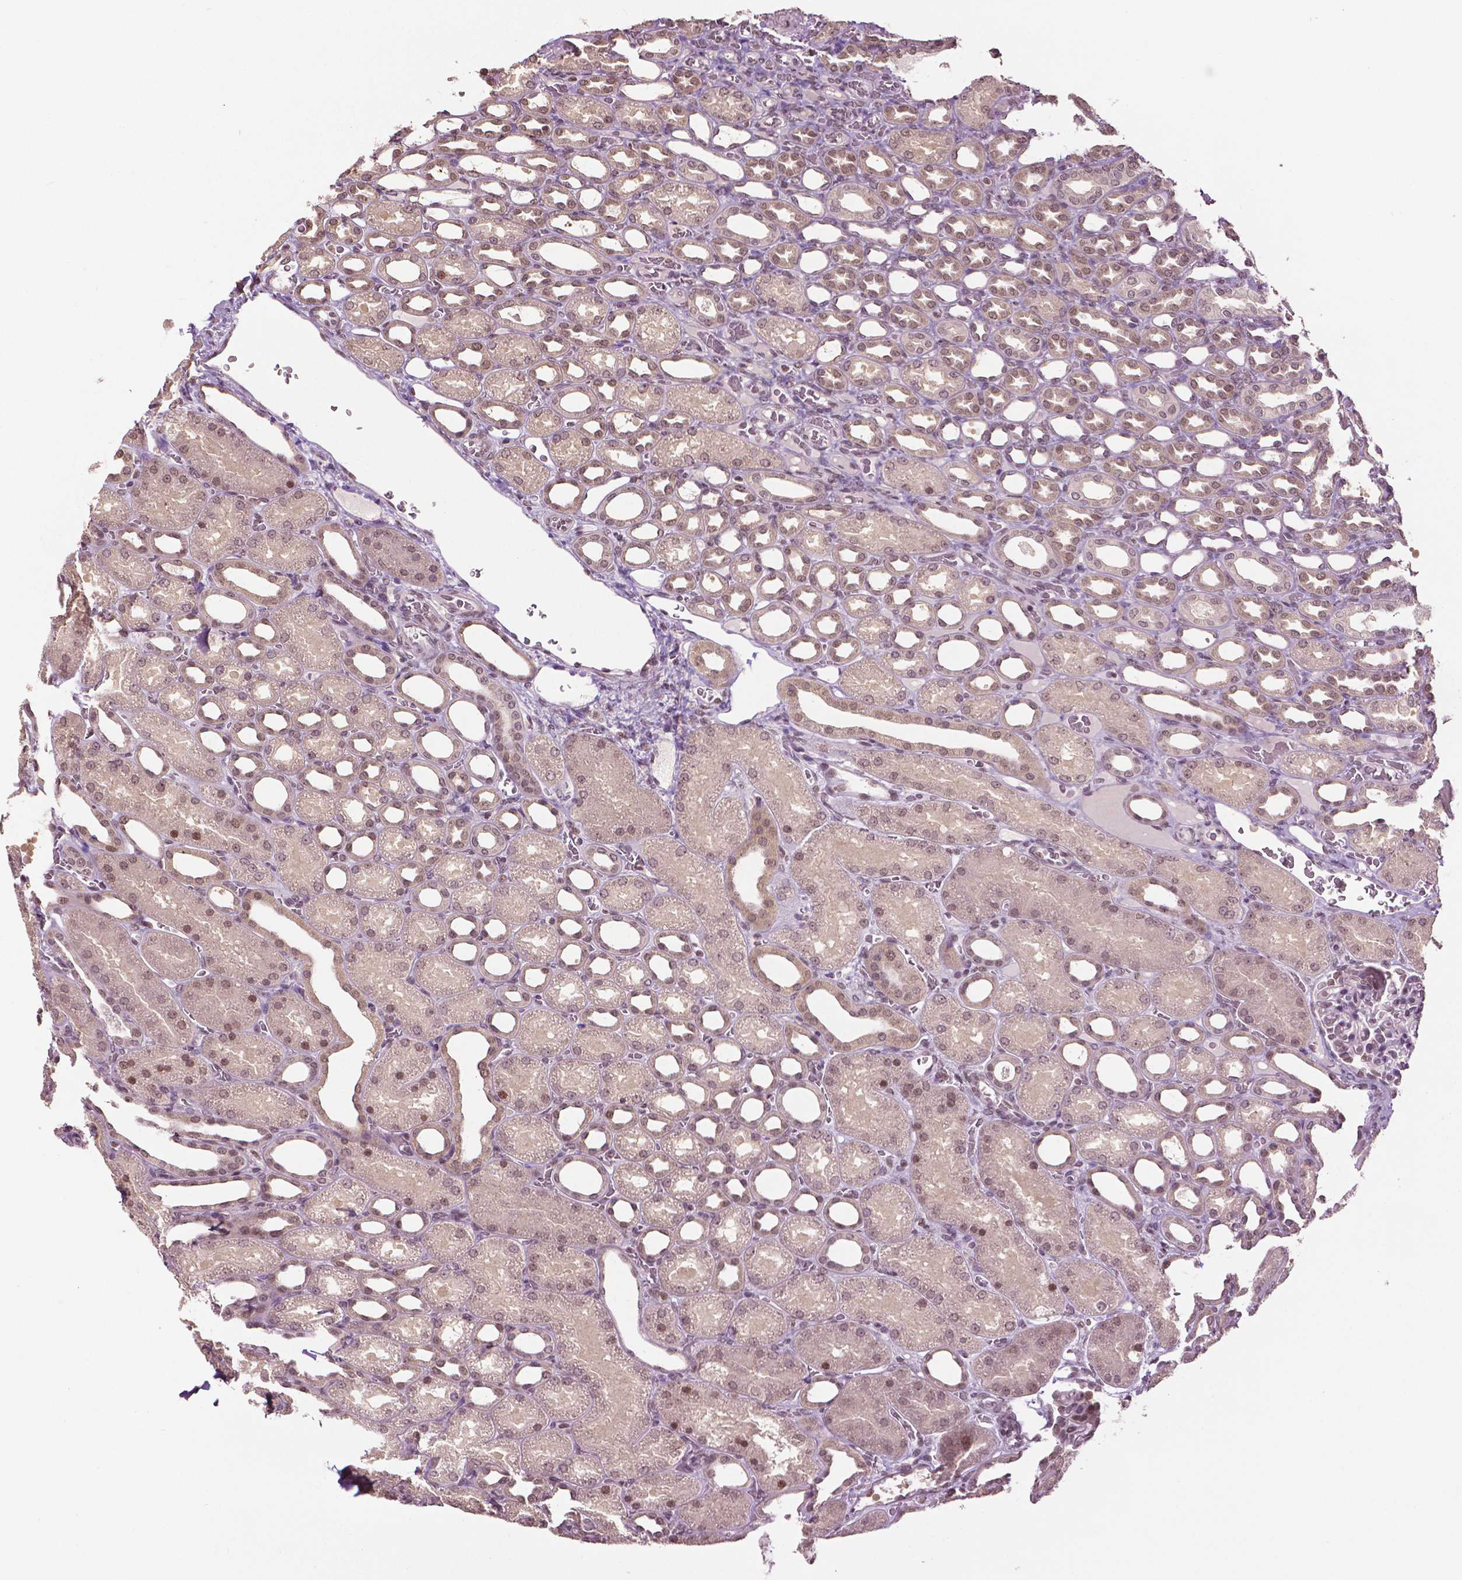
{"staining": {"intensity": "moderate", "quantity": ">75%", "location": "nuclear"}, "tissue": "kidney", "cell_type": "Cells in glomeruli", "image_type": "normal", "snomed": [{"axis": "morphology", "description": "Normal tissue, NOS"}, {"axis": "topography", "description": "Kidney"}], "caption": "Cells in glomeruli demonstrate moderate nuclear staining in about >75% of cells in normal kidney.", "gene": "DEK", "patient": {"sex": "male", "age": 2}}